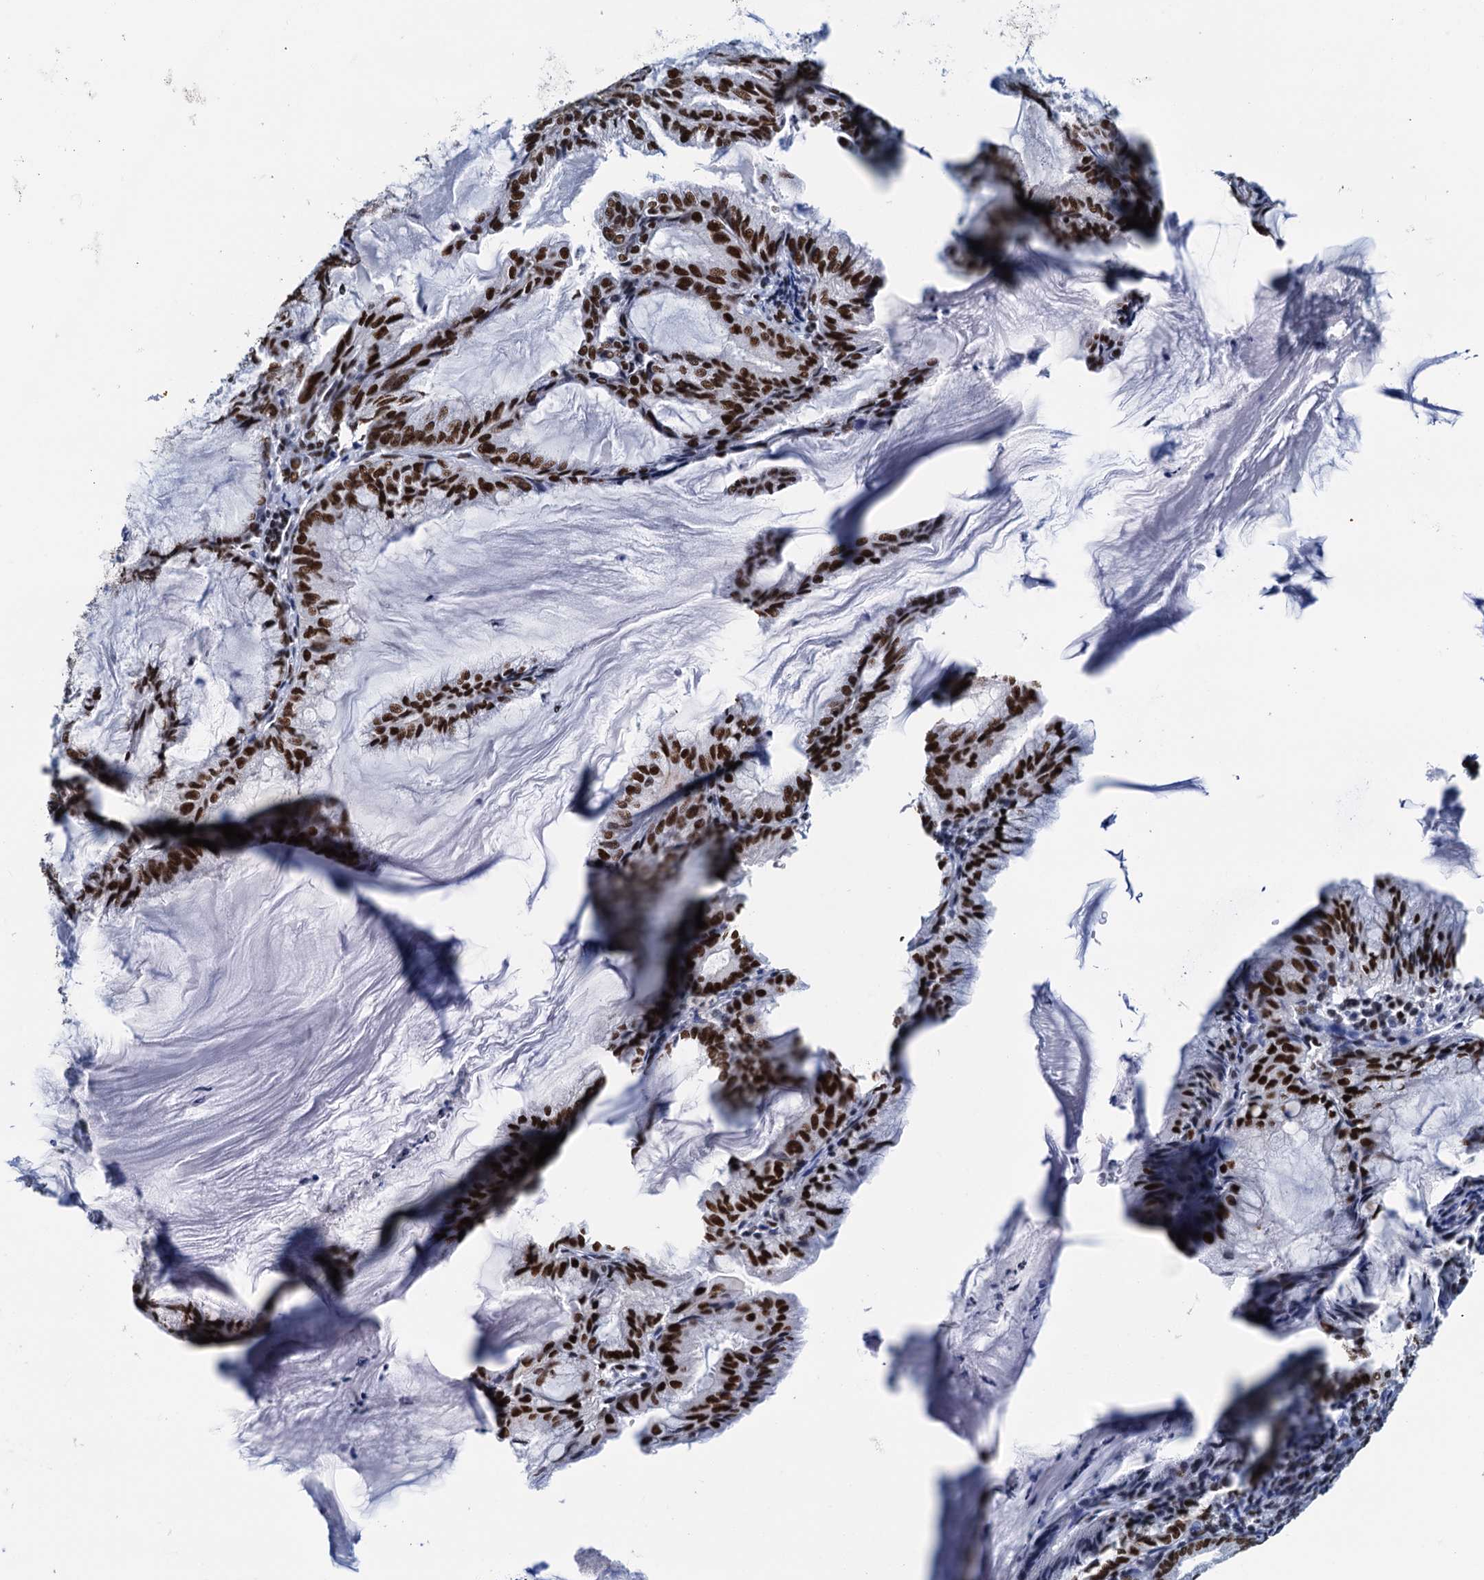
{"staining": {"intensity": "strong", "quantity": ">75%", "location": "nuclear"}, "tissue": "endometrial cancer", "cell_type": "Tumor cells", "image_type": "cancer", "snomed": [{"axis": "morphology", "description": "Adenocarcinoma, NOS"}, {"axis": "topography", "description": "Endometrium"}], "caption": "Endometrial adenocarcinoma stained for a protein (brown) reveals strong nuclear positive staining in about >75% of tumor cells.", "gene": "SLTM", "patient": {"sex": "female", "age": 86}}